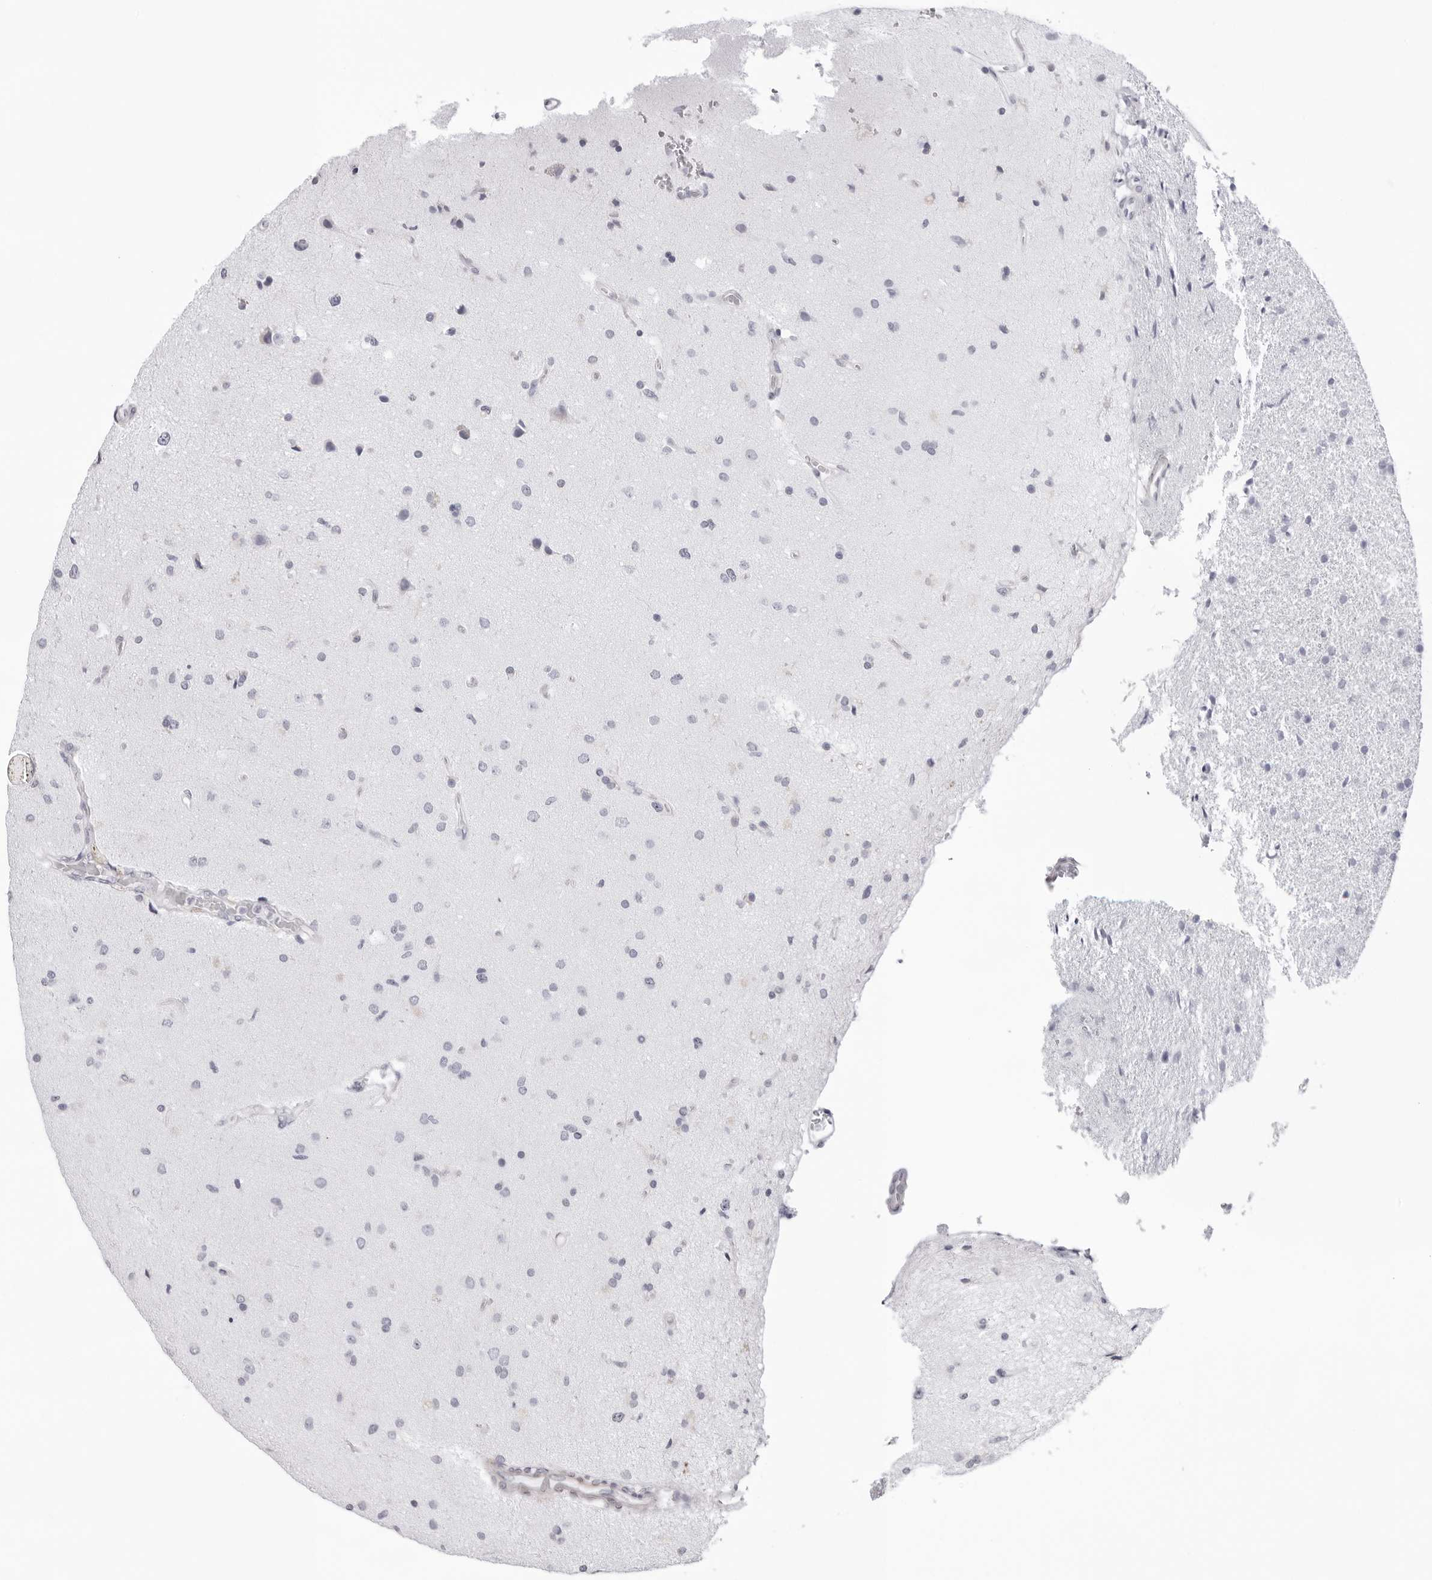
{"staining": {"intensity": "negative", "quantity": "none", "location": "none"}, "tissue": "glioma", "cell_type": "Tumor cells", "image_type": "cancer", "snomed": [{"axis": "morphology", "description": "Glioma, malignant, High grade"}, {"axis": "topography", "description": "Brain"}], "caption": "There is no significant staining in tumor cells of malignant glioma (high-grade).", "gene": "INSL3", "patient": {"sex": "male", "age": 72}}